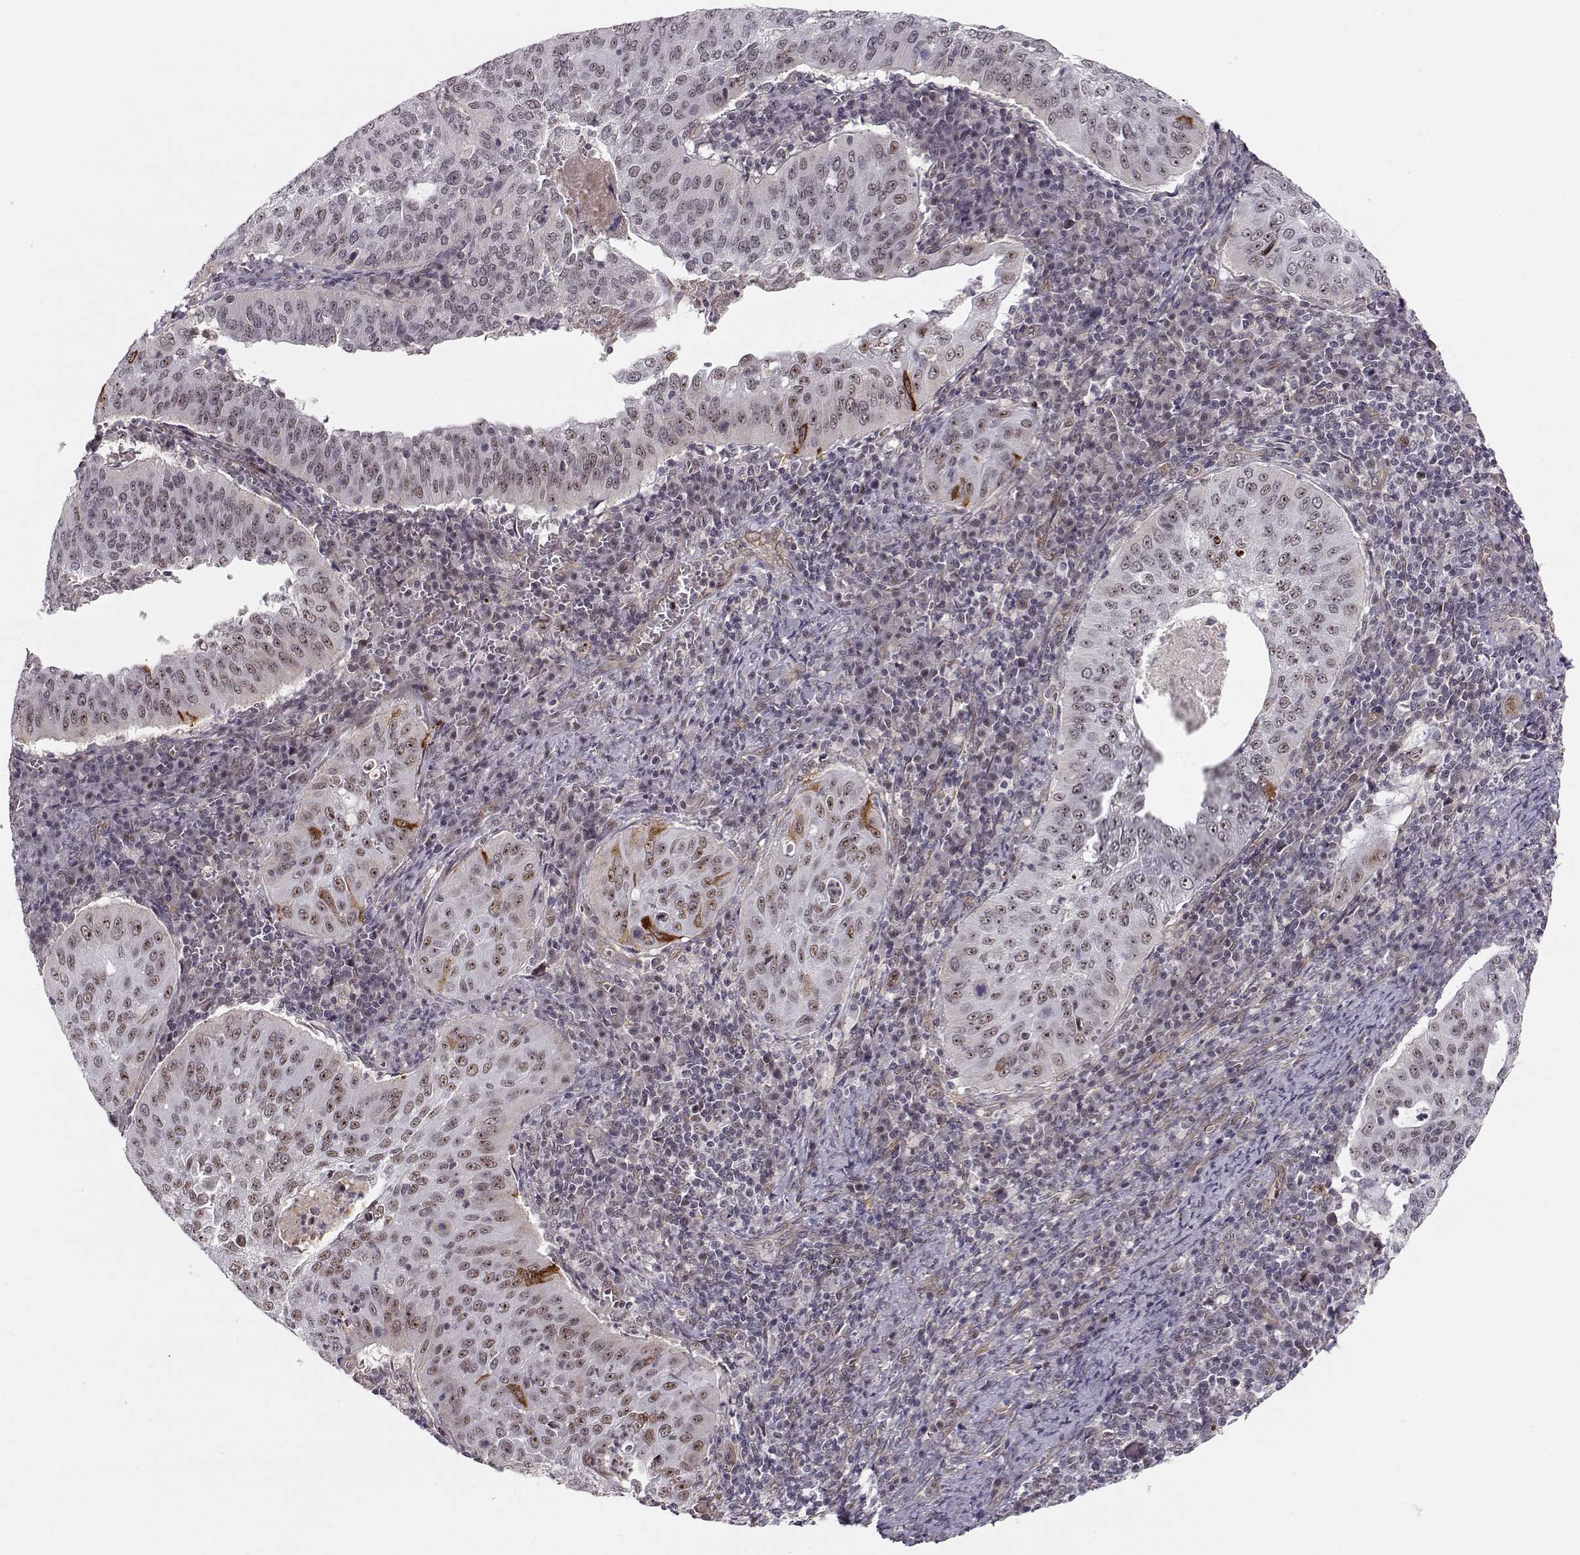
{"staining": {"intensity": "weak", "quantity": "25%-75%", "location": "nuclear"}, "tissue": "cervical cancer", "cell_type": "Tumor cells", "image_type": "cancer", "snomed": [{"axis": "morphology", "description": "Squamous cell carcinoma, NOS"}, {"axis": "topography", "description": "Cervix"}], "caption": "Protein staining of cervical cancer tissue displays weak nuclear positivity in approximately 25%-75% of tumor cells.", "gene": "CIR1", "patient": {"sex": "female", "age": 39}}